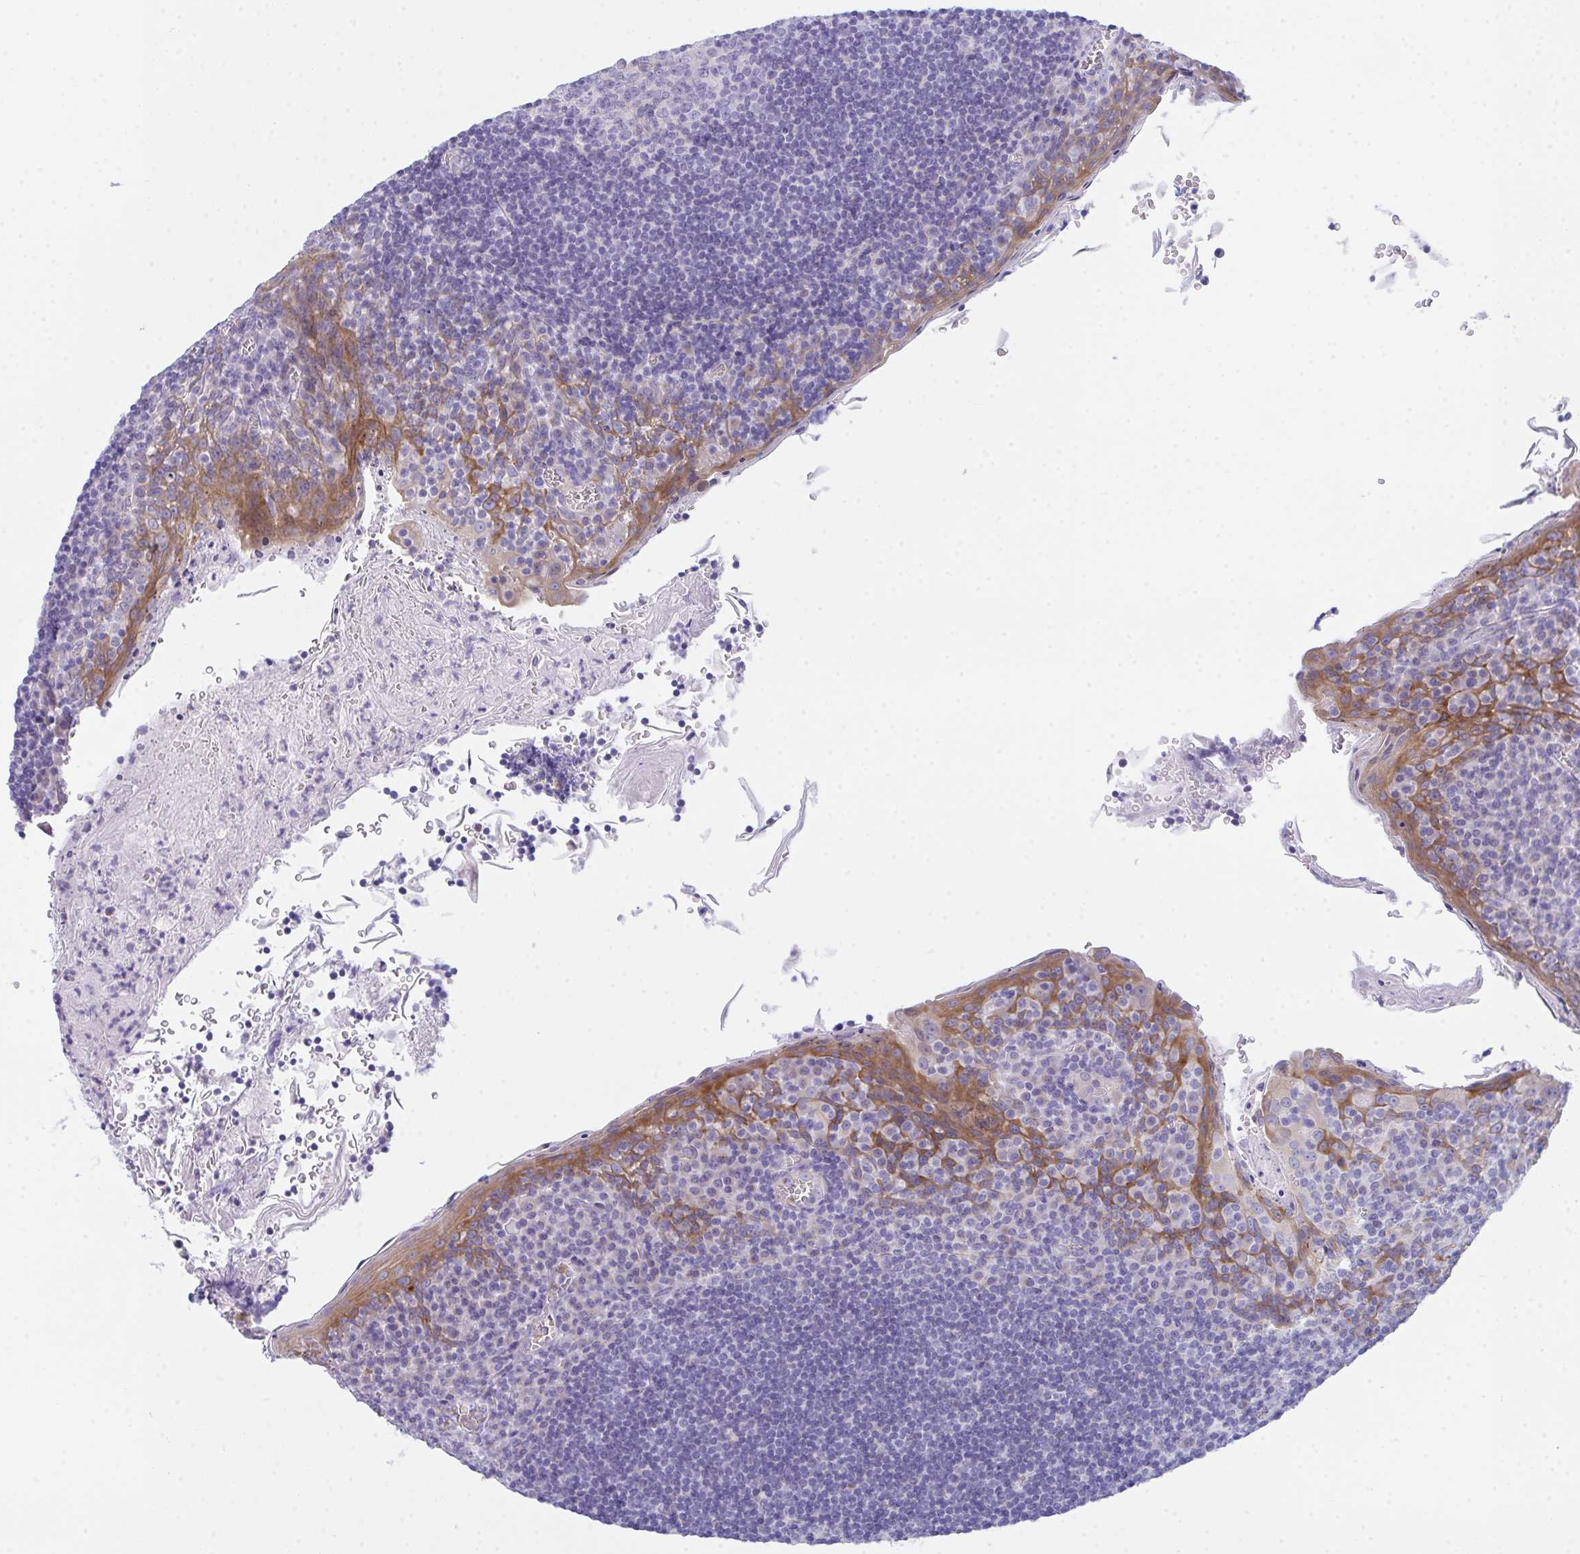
{"staining": {"intensity": "negative", "quantity": "none", "location": "none"}, "tissue": "tonsil", "cell_type": "Germinal center cells", "image_type": "normal", "snomed": [{"axis": "morphology", "description": "Normal tissue, NOS"}, {"axis": "topography", "description": "Tonsil"}], "caption": "This is a photomicrograph of immunohistochemistry staining of normal tonsil, which shows no expression in germinal center cells.", "gene": "CEP170B", "patient": {"sex": "male", "age": 27}}